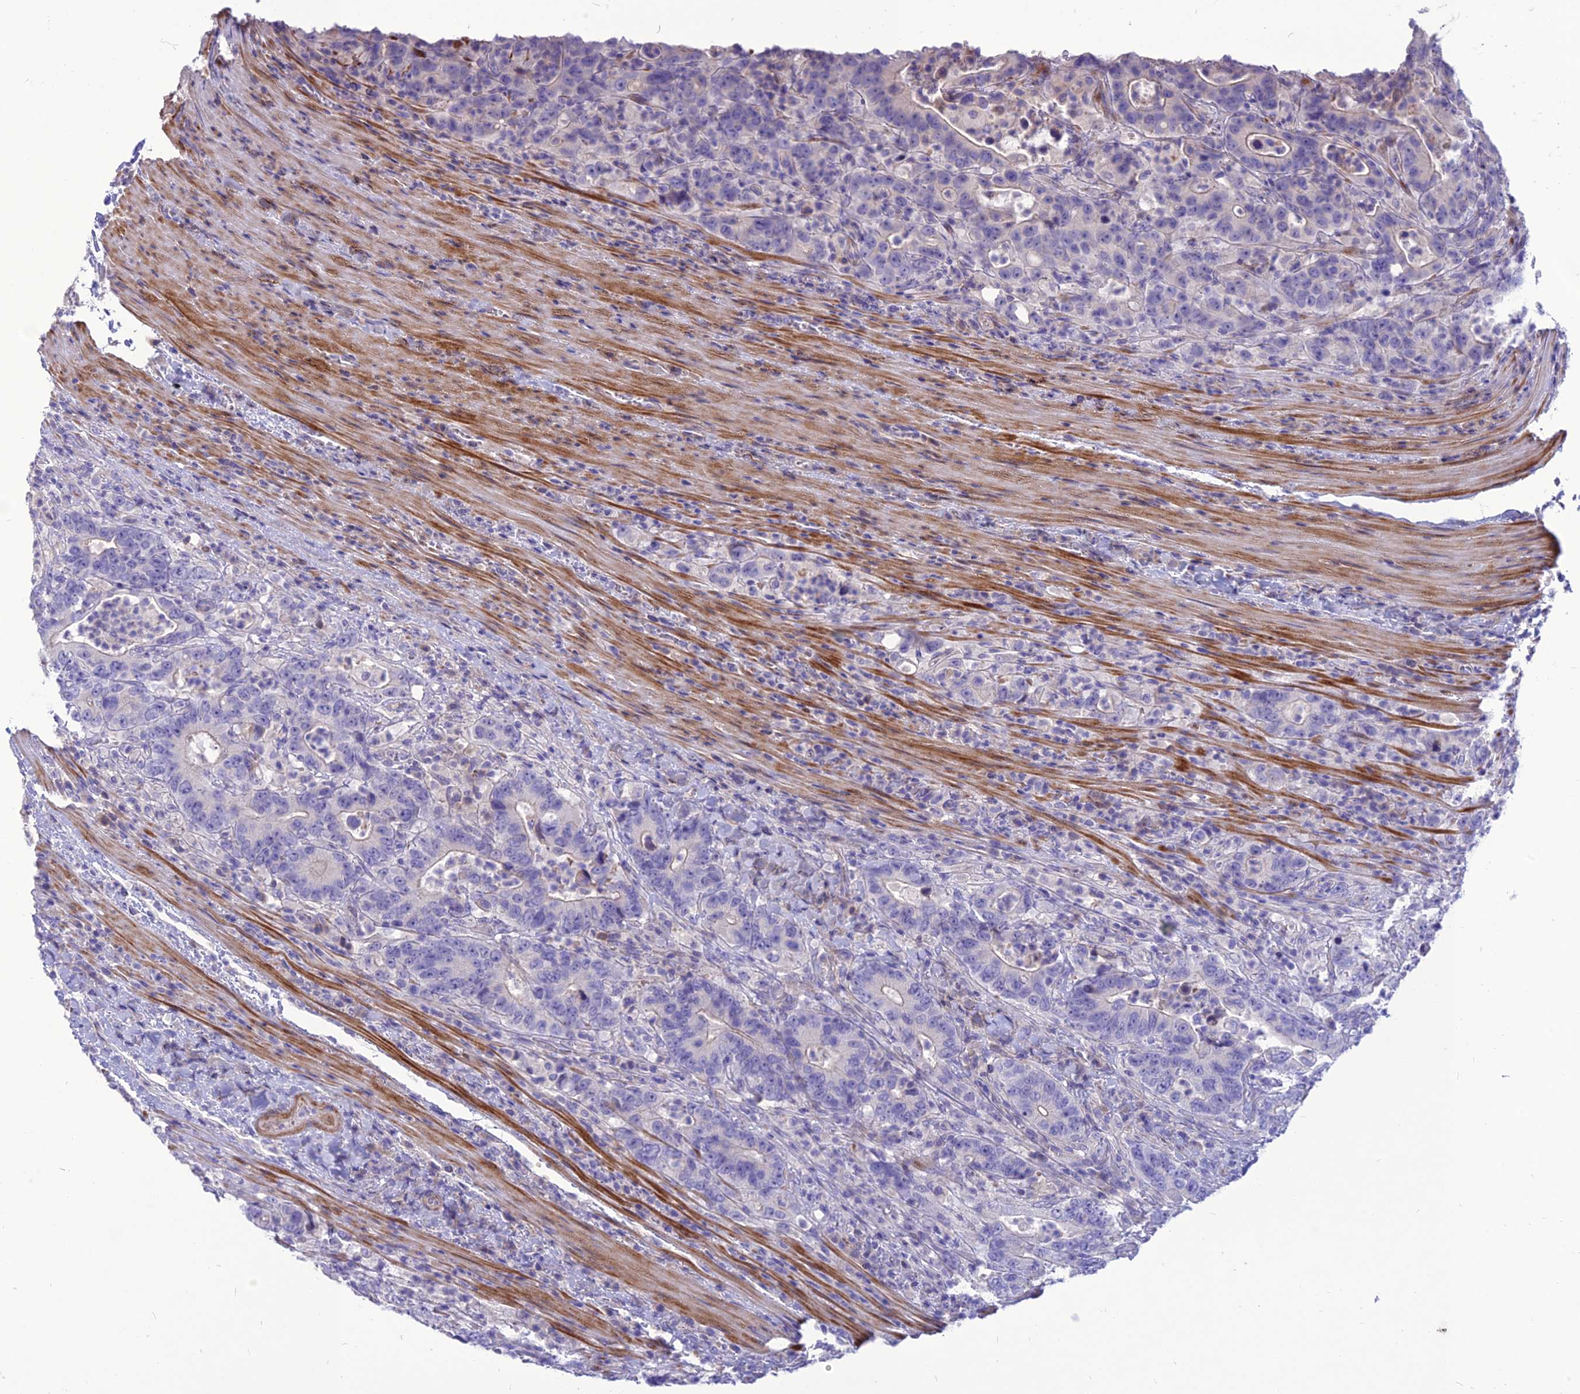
{"staining": {"intensity": "negative", "quantity": "none", "location": "none"}, "tissue": "colorectal cancer", "cell_type": "Tumor cells", "image_type": "cancer", "snomed": [{"axis": "morphology", "description": "Adenocarcinoma, NOS"}, {"axis": "topography", "description": "Colon"}], "caption": "IHC micrograph of neoplastic tissue: colorectal adenocarcinoma stained with DAB reveals no significant protein positivity in tumor cells.", "gene": "TEKT3", "patient": {"sex": "female", "age": 75}}